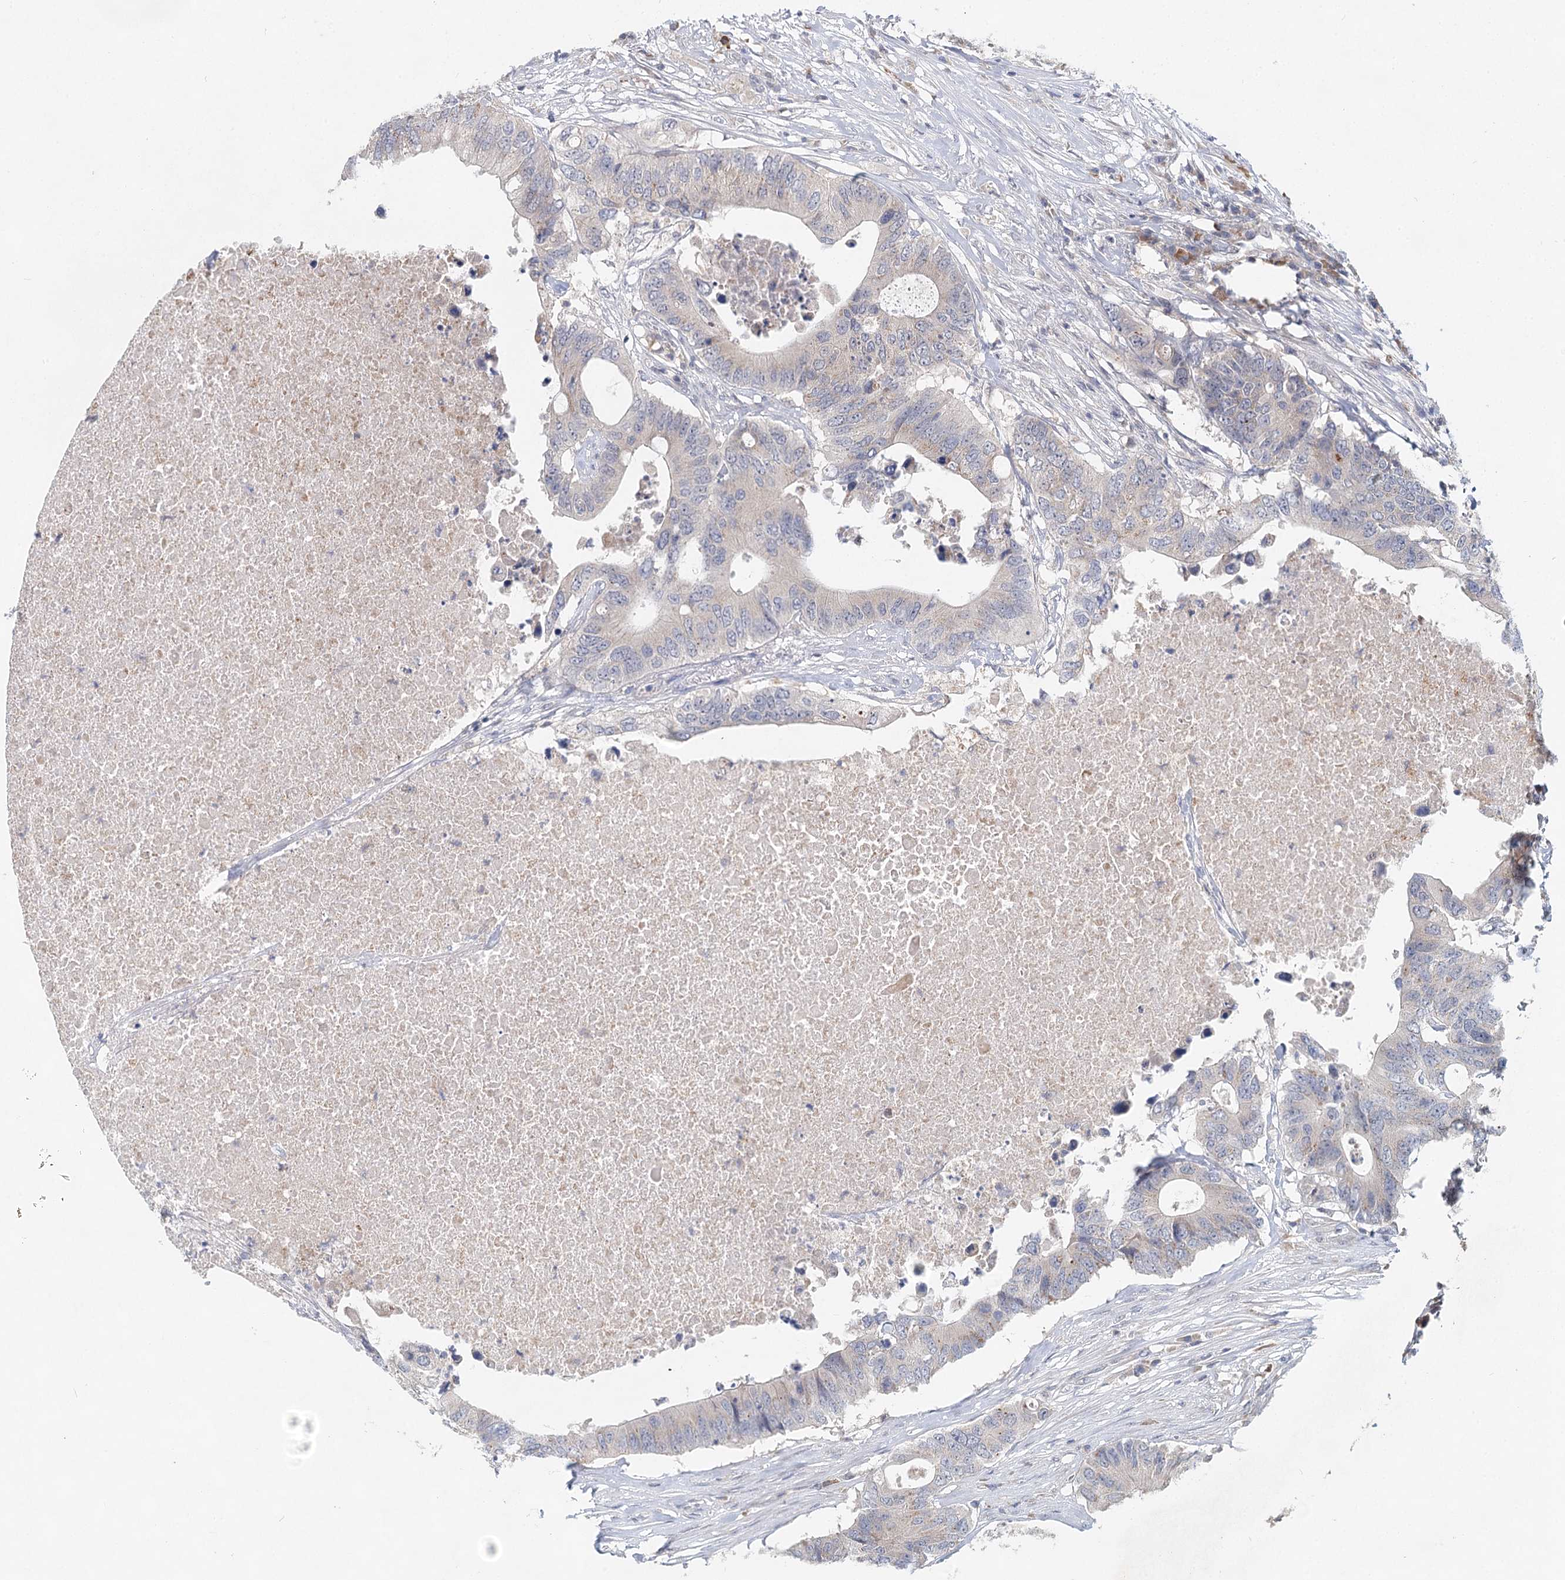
{"staining": {"intensity": "negative", "quantity": "none", "location": "none"}, "tissue": "colorectal cancer", "cell_type": "Tumor cells", "image_type": "cancer", "snomed": [{"axis": "morphology", "description": "Adenocarcinoma, NOS"}, {"axis": "topography", "description": "Colon"}], "caption": "This photomicrograph is of colorectal cancer stained with IHC to label a protein in brown with the nuclei are counter-stained blue. There is no expression in tumor cells.", "gene": "BLTP1", "patient": {"sex": "male", "age": 71}}